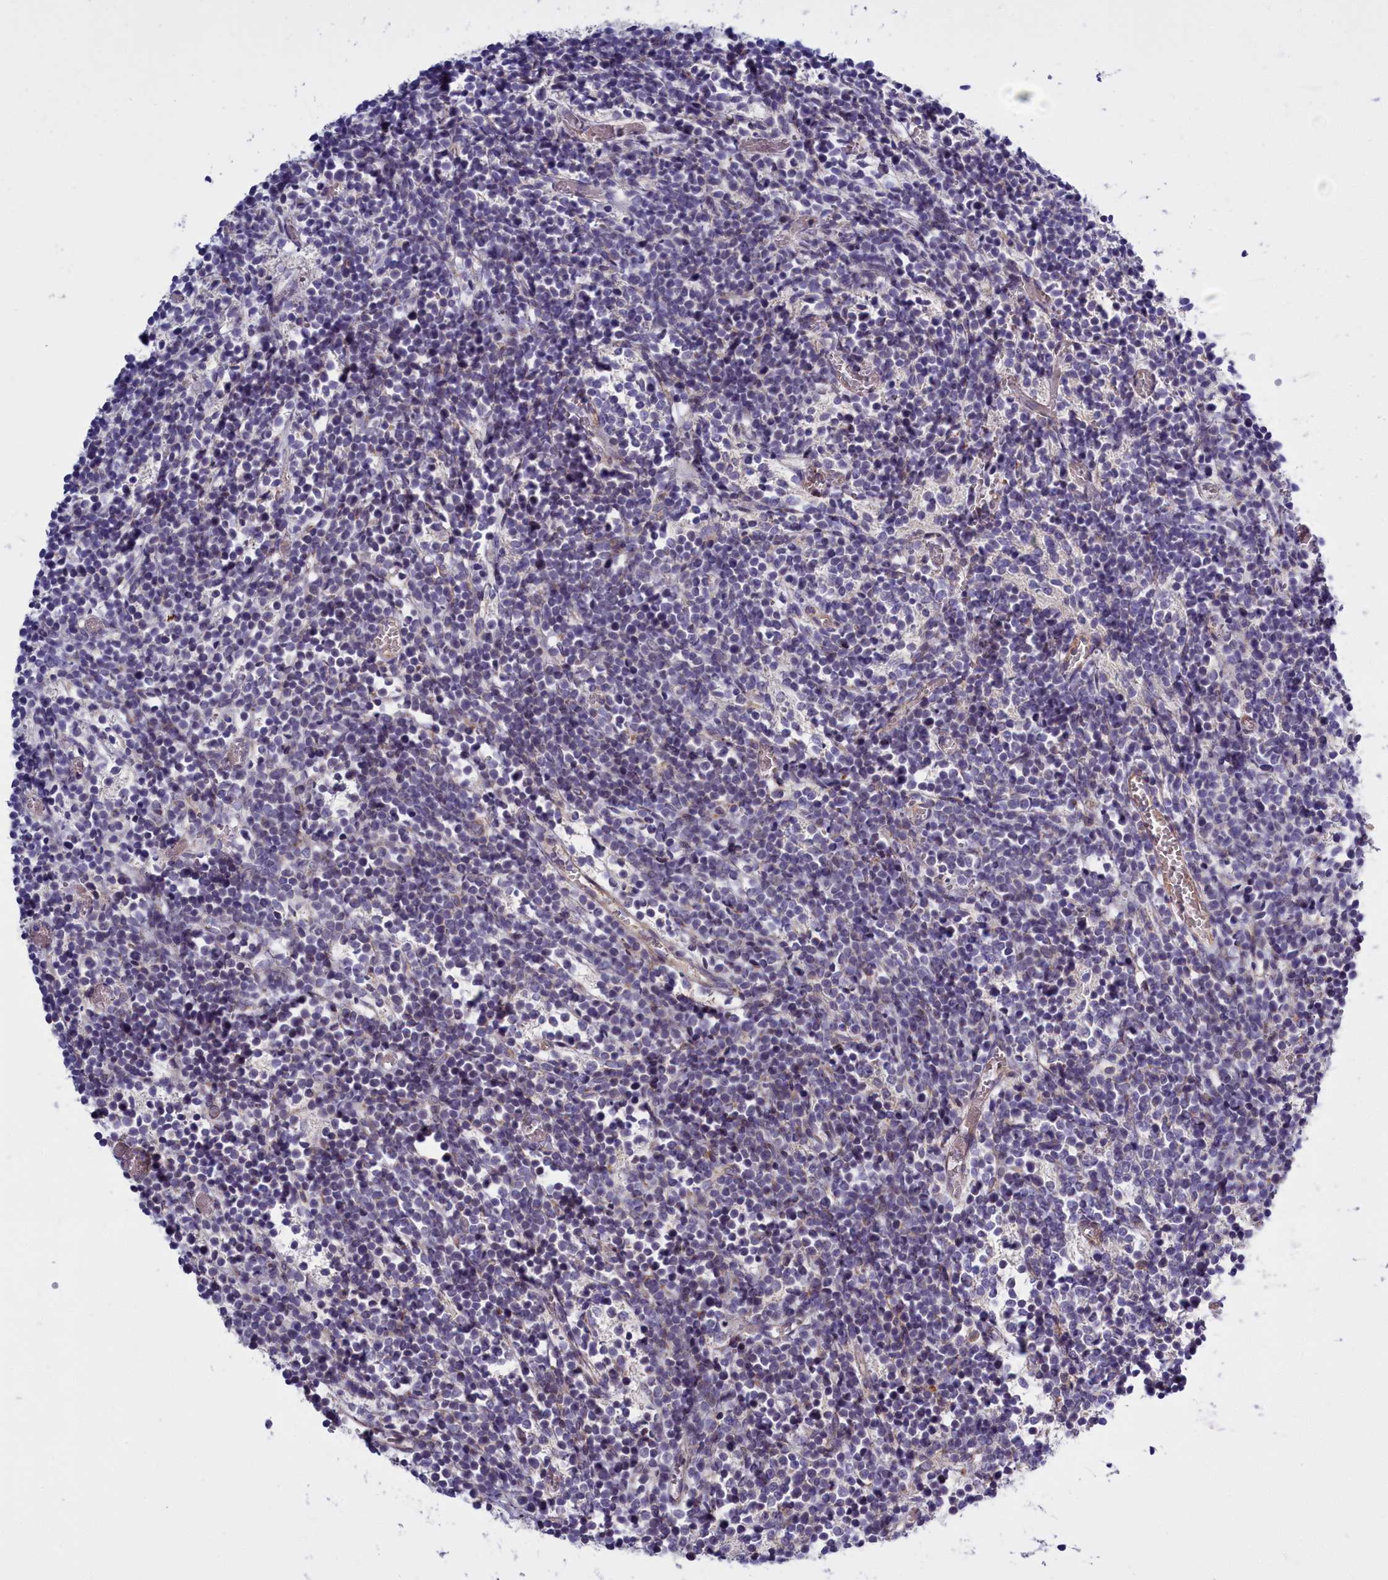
{"staining": {"intensity": "negative", "quantity": "none", "location": "none"}, "tissue": "glioma", "cell_type": "Tumor cells", "image_type": "cancer", "snomed": [{"axis": "morphology", "description": "Glioma, malignant, Low grade"}, {"axis": "topography", "description": "Brain"}], "caption": "There is no significant expression in tumor cells of glioma. The staining is performed using DAB brown chromogen with nuclei counter-stained in using hematoxylin.", "gene": "RAPGEF4", "patient": {"sex": "female", "age": 1}}